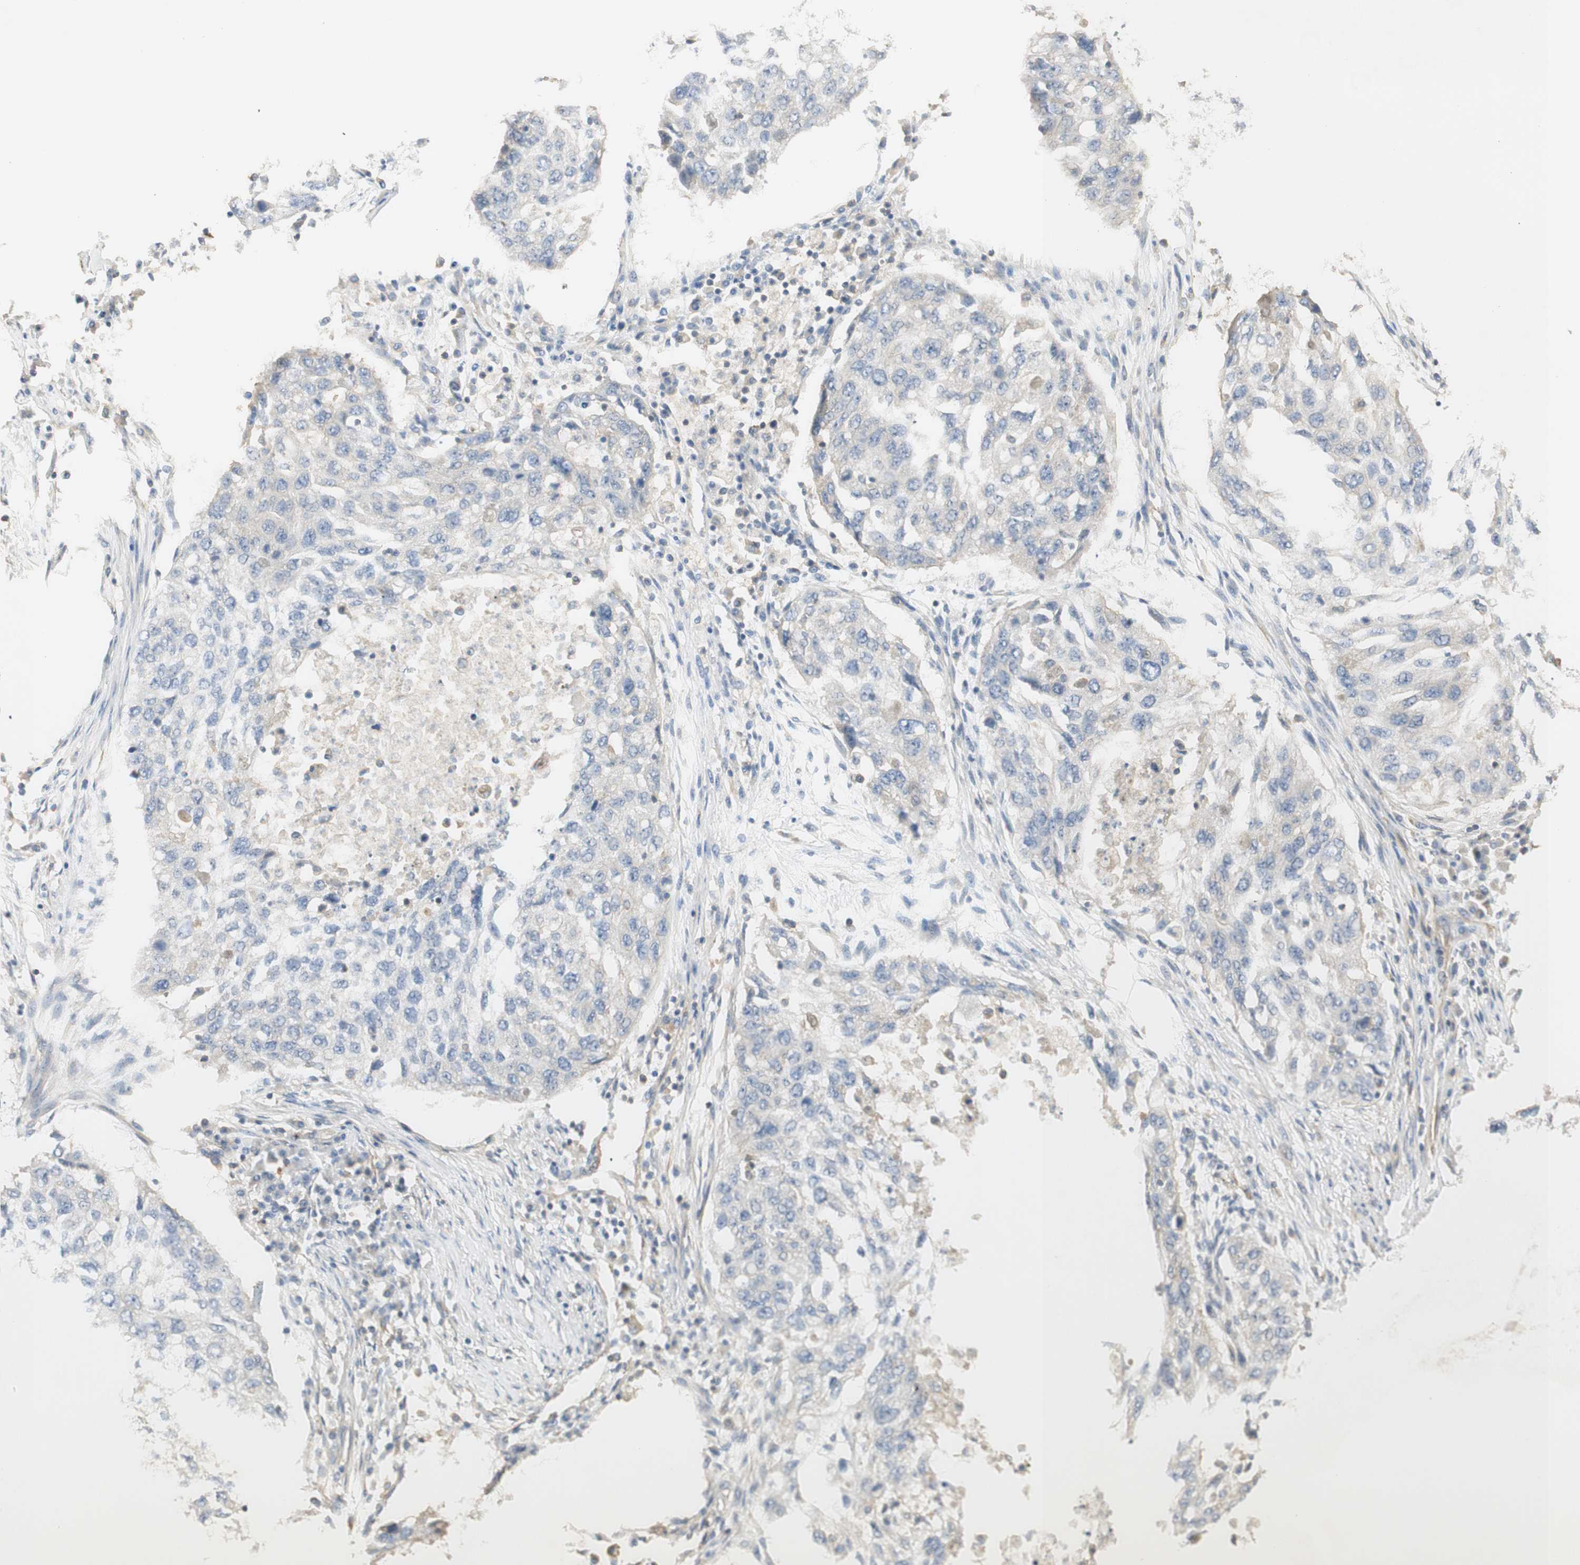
{"staining": {"intensity": "negative", "quantity": "none", "location": "none"}, "tissue": "lung cancer", "cell_type": "Tumor cells", "image_type": "cancer", "snomed": [{"axis": "morphology", "description": "Squamous cell carcinoma, NOS"}, {"axis": "topography", "description": "Lung"}], "caption": "A histopathology image of squamous cell carcinoma (lung) stained for a protein reveals no brown staining in tumor cells.", "gene": "IKBKG", "patient": {"sex": "female", "age": 63}}